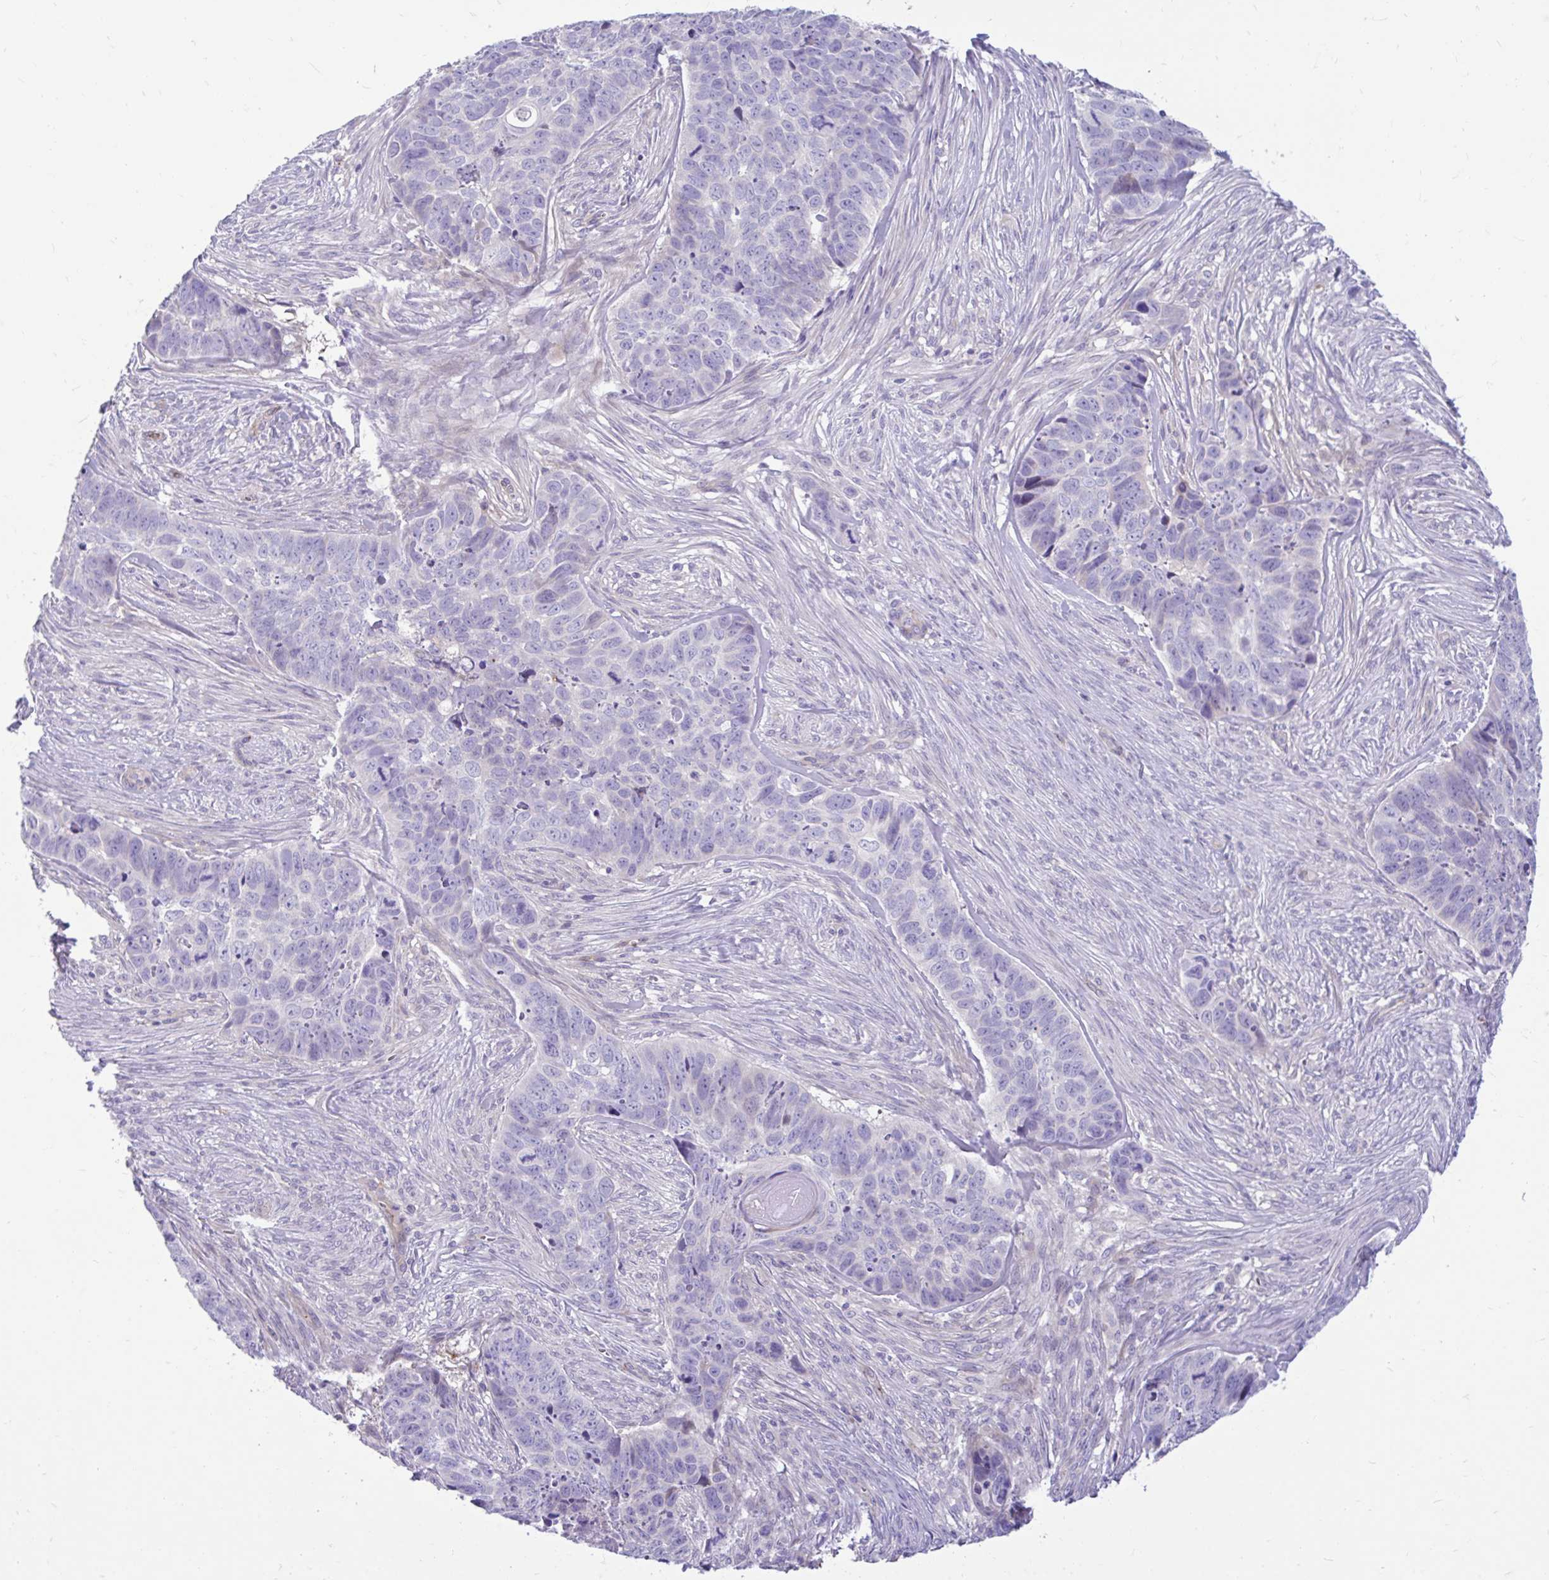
{"staining": {"intensity": "negative", "quantity": "none", "location": "none"}, "tissue": "skin cancer", "cell_type": "Tumor cells", "image_type": "cancer", "snomed": [{"axis": "morphology", "description": "Basal cell carcinoma"}, {"axis": "topography", "description": "Skin"}], "caption": "This is a micrograph of immunohistochemistry (IHC) staining of skin cancer, which shows no expression in tumor cells. (DAB (3,3'-diaminobenzidine) immunohistochemistry (IHC) visualized using brightfield microscopy, high magnification).", "gene": "ESPNL", "patient": {"sex": "female", "age": 82}}